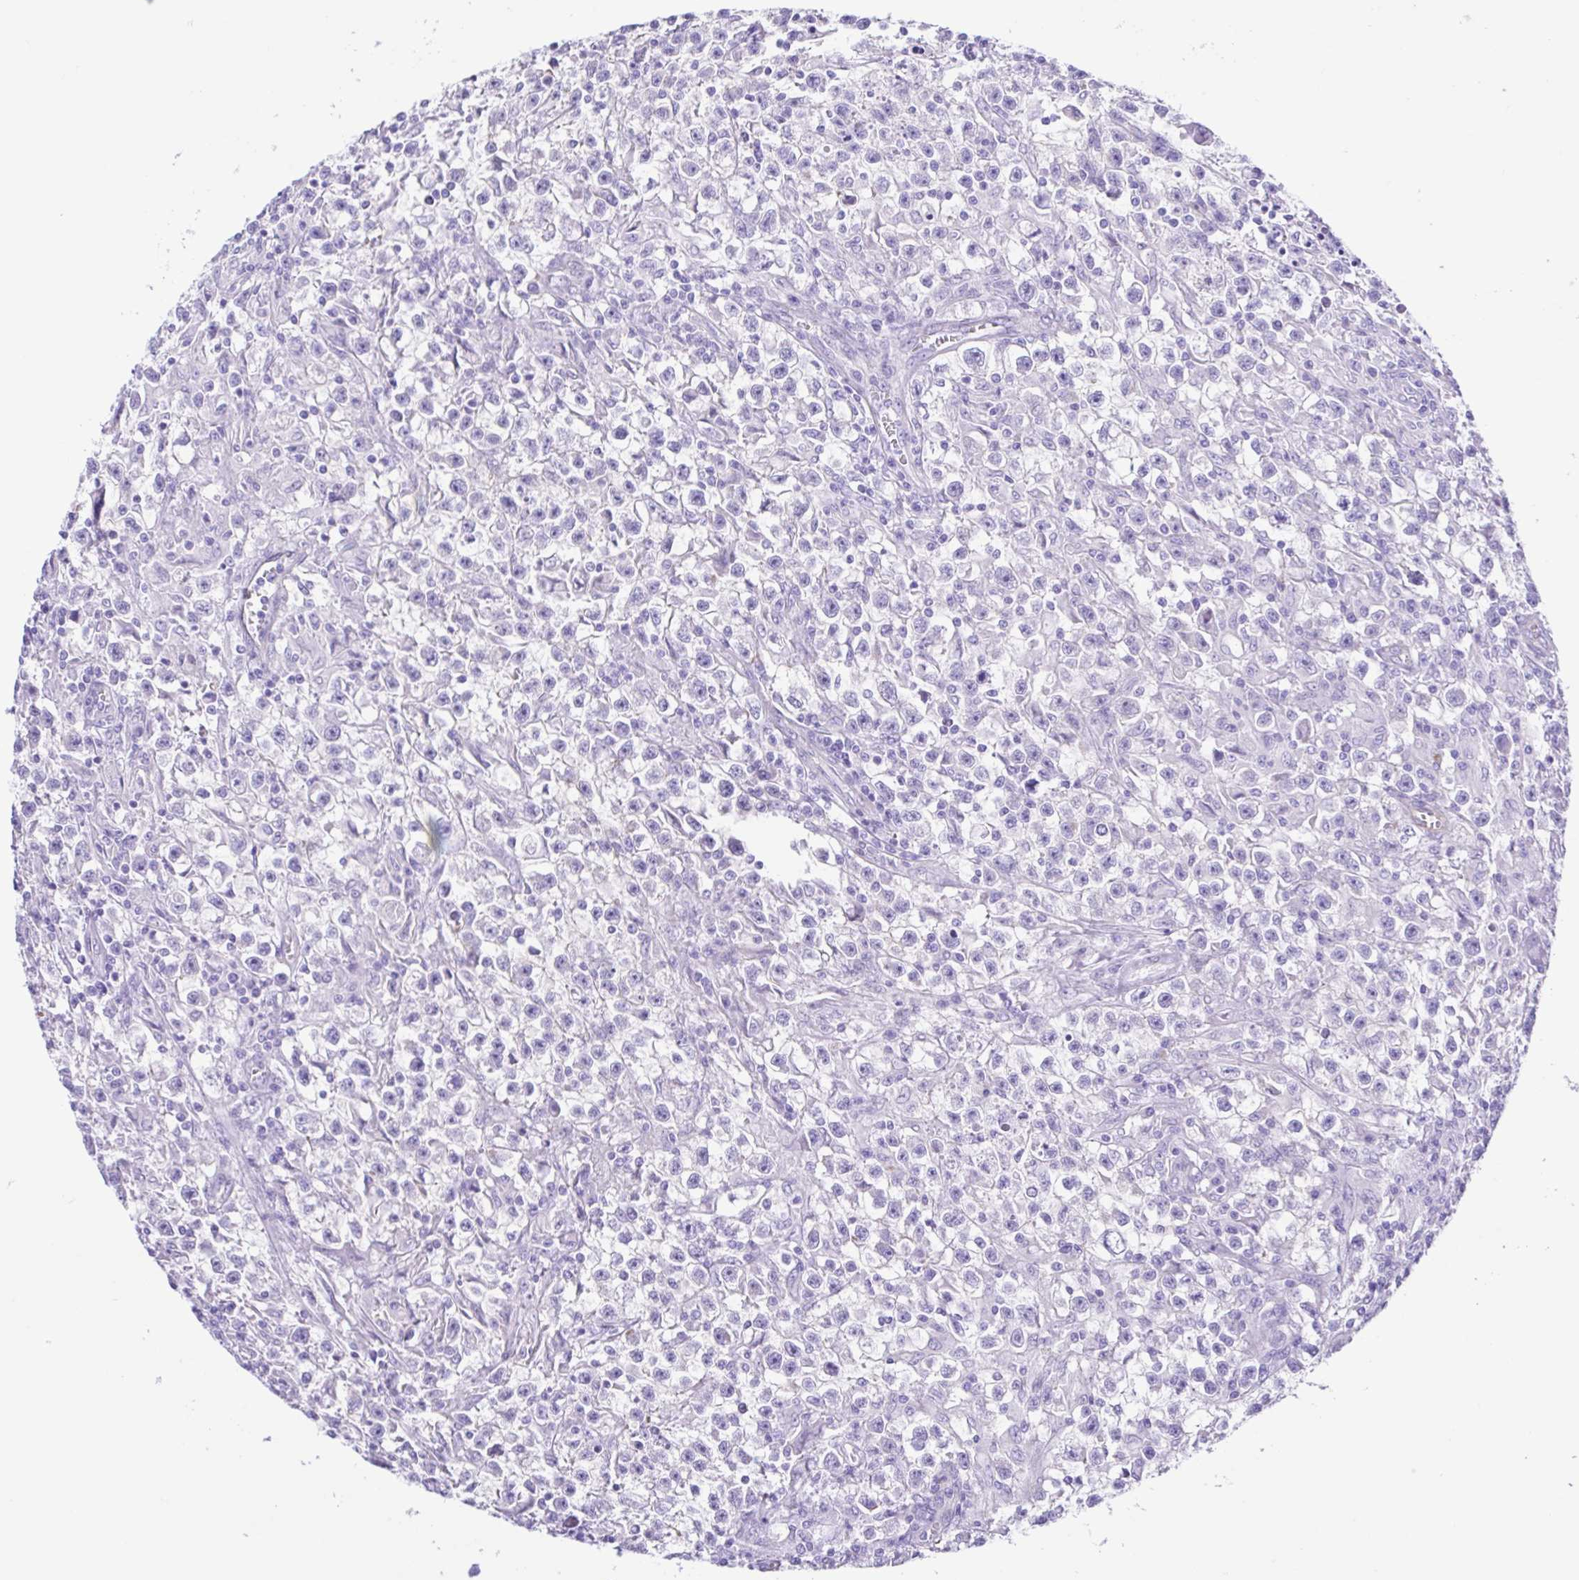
{"staining": {"intensity": "negative", "quantity": "none", "location": "none"}, "tissue": "testis cancer", "cell_type": "Tumor cells", "image_type": "cancer", "snomed": [{"axis": "morphology", "description": "Seminoma, NOS"}, {"axis": "topography", "description": "Testis"}], "caption": "Immunohistochemistry (IHC) of human testis cancer displays no expression in tumor cells.", "gene": "CYP11A1", "patient": {"sex": "male", "age": 31}}